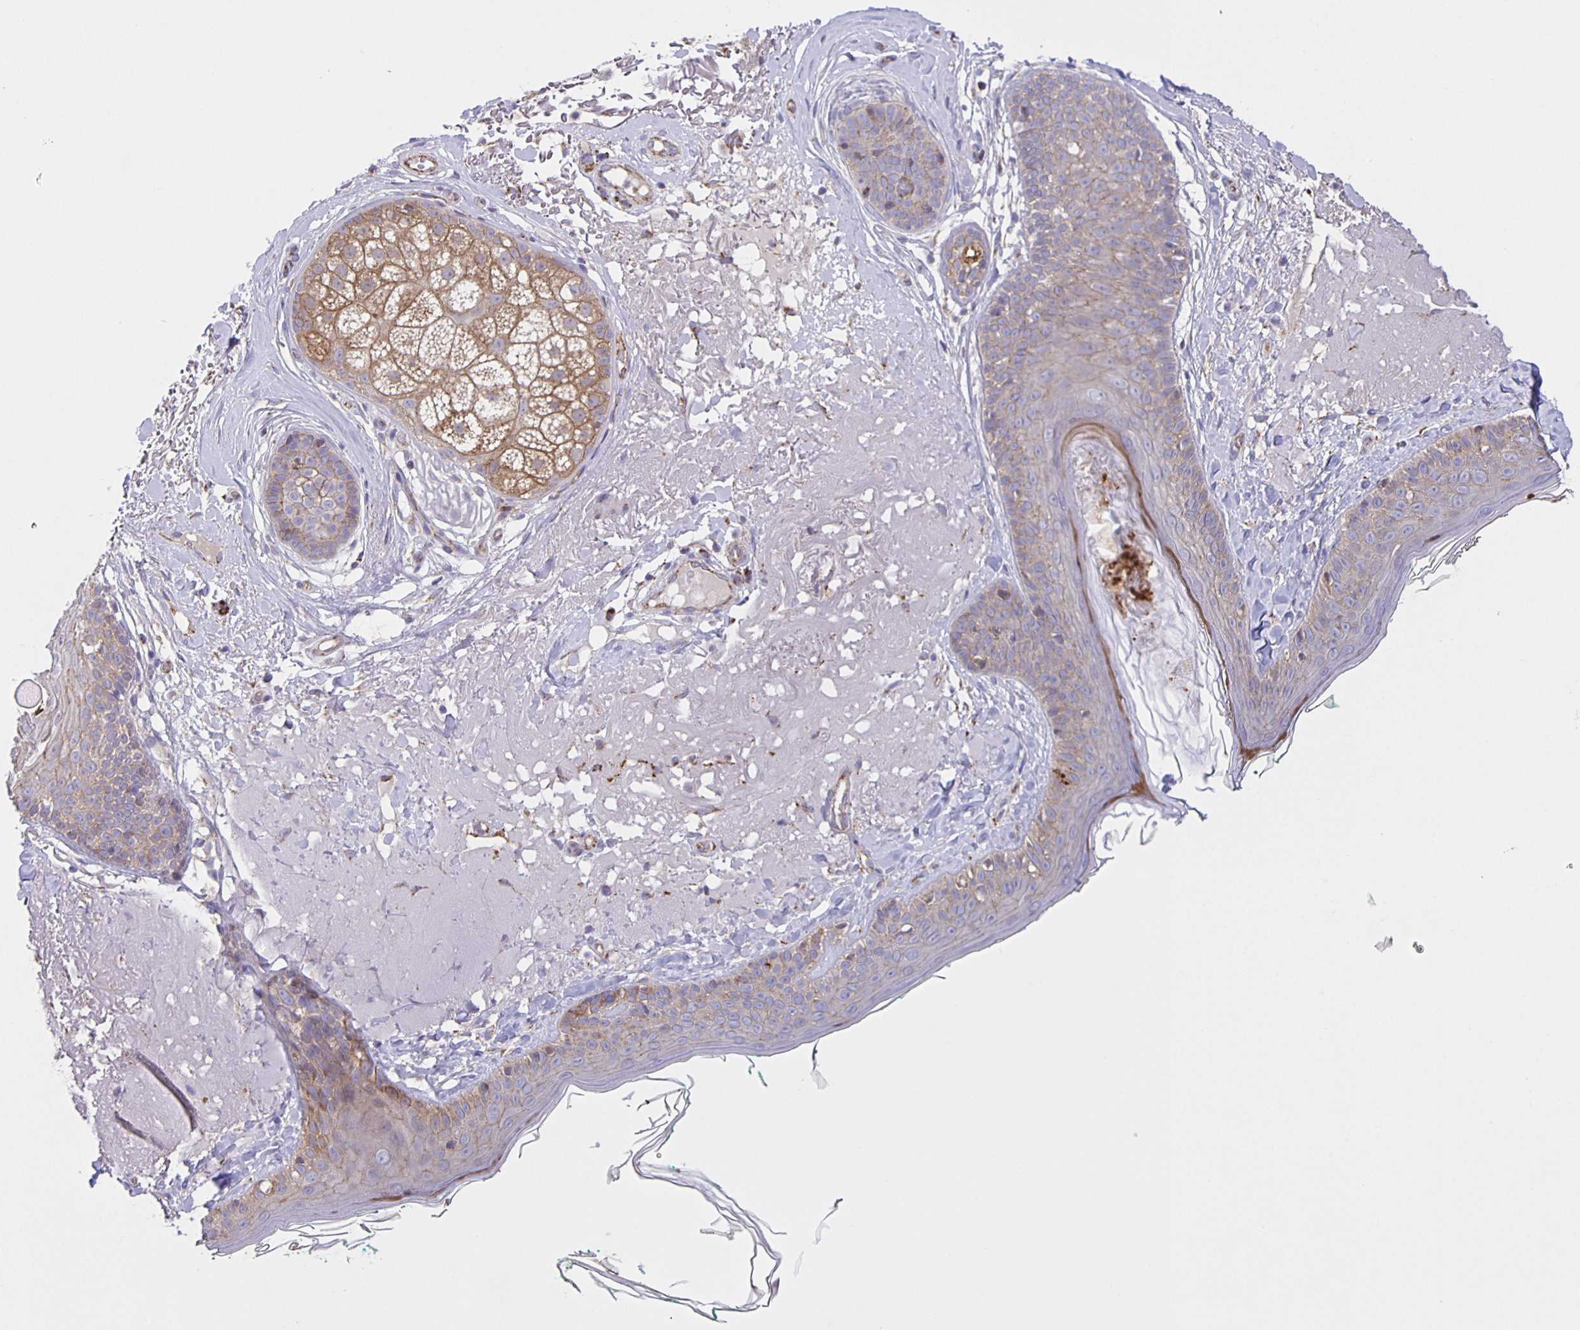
{"staining": {"intensity": "moderate", "quantity": "<25%", "location": "cytoplasmic/membranous"}, "tissue": "skin", "cell_type": "Fibroblasts", "image_type": "normal", "snomed": [{"axis": "morphology", "description": "Normal tissue, NOS"}, {"axis": "topography", "description": "Skin"}], "caption": "The micrograph reveals immunohistochemical staining of unremarkable skin. There is moderate cytoplasmic/membranous staining is identified in about <25% of fibroblasts.", "gene": "JMJD4", "patient": {"sex": "male", "age": 73}}